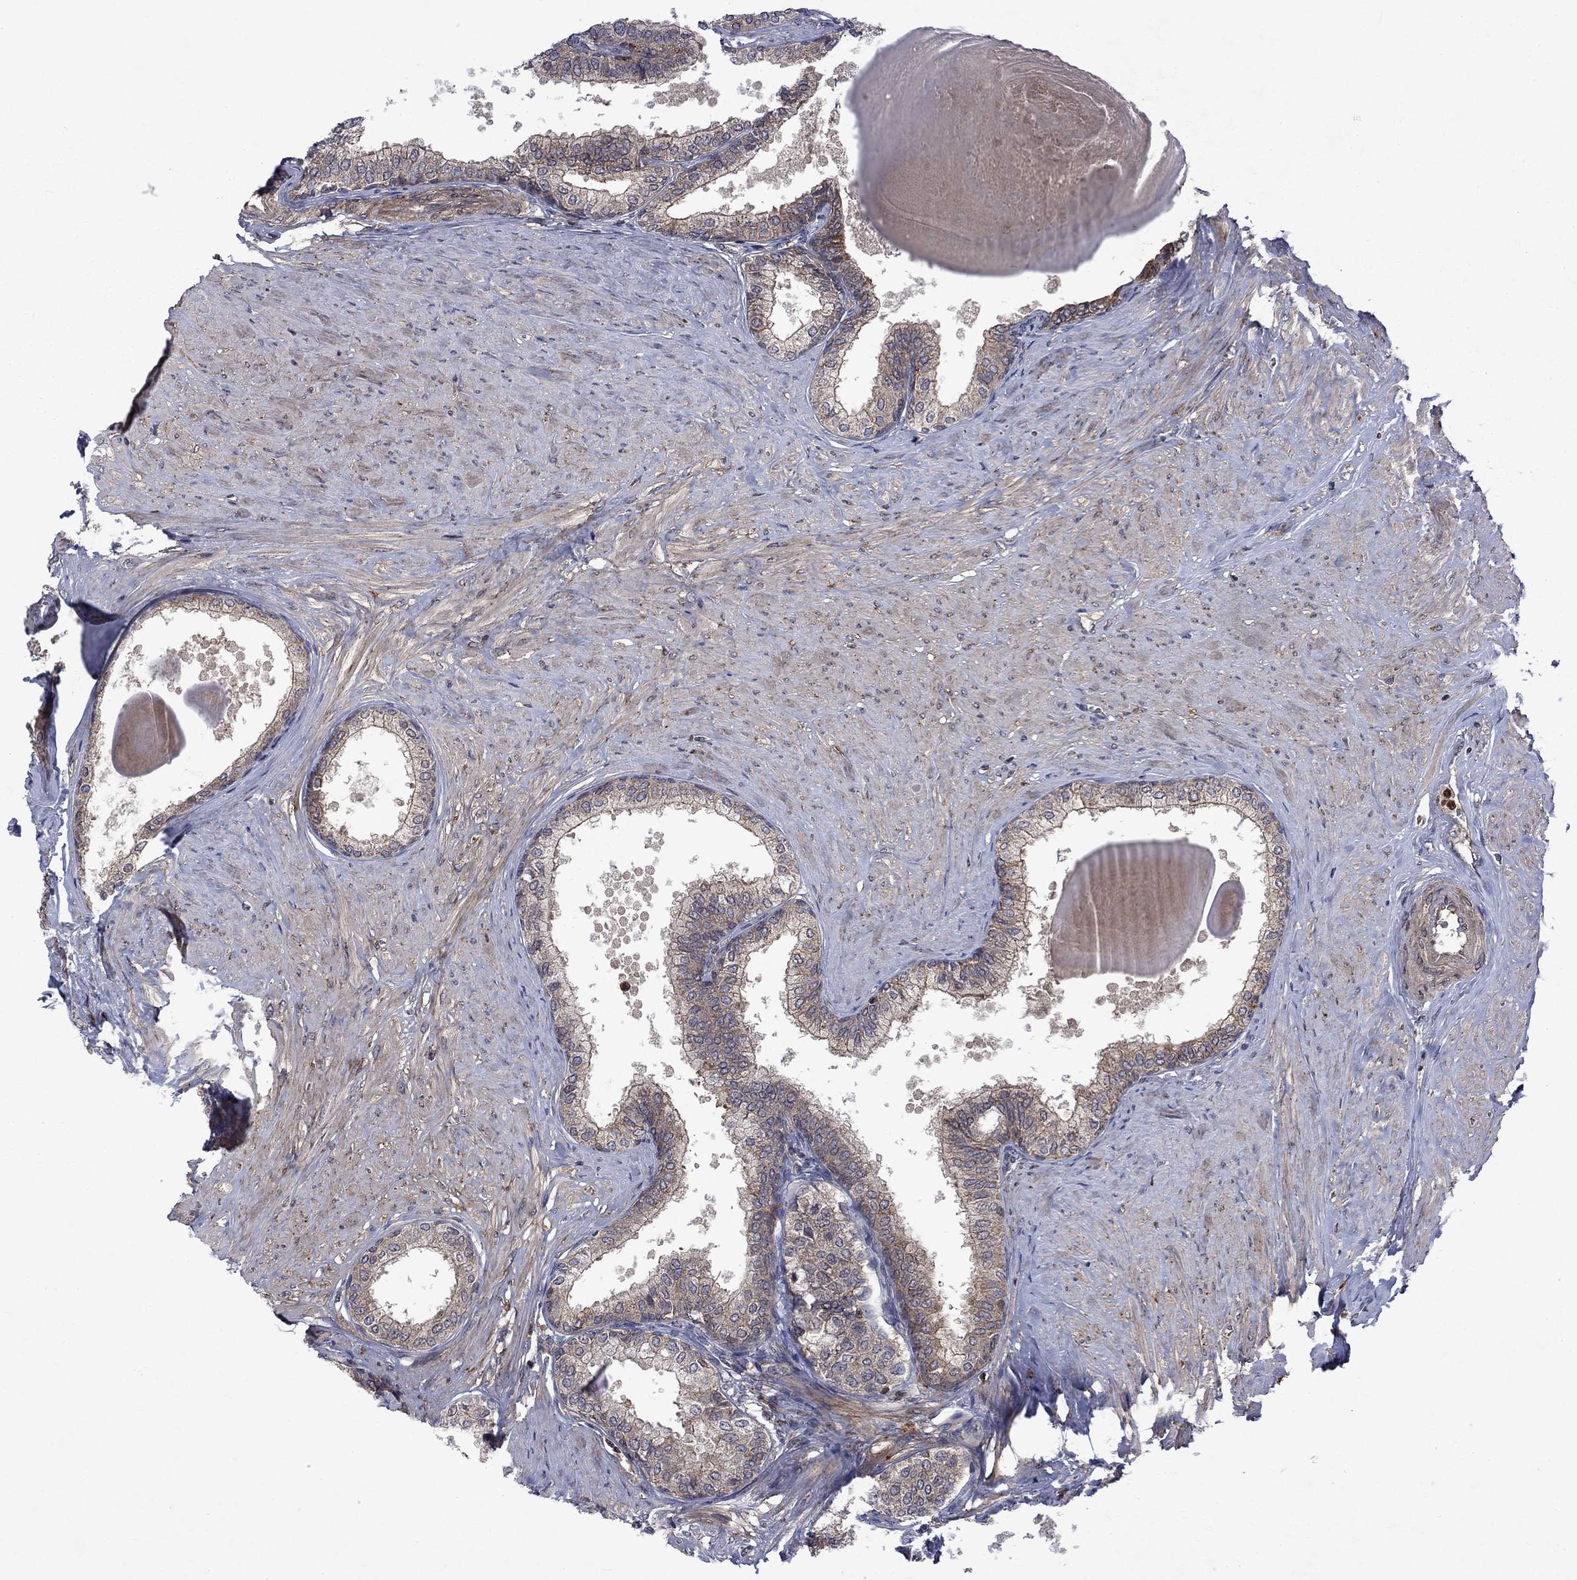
{"staining": {"intensity": "moderate", "quantity": "<25%", "location": "cytoplasmic/membranous"}, "tissue": "prostate", "cell_type": "Glandular cells", "image_type": "normal", "snomed": [{"axis": "morphology", "description": "Normal tissue, NOS"}, {"axis": "topography", "description": "Prostate"}], "caption": "The micrograph displays immunohistochemical staining of benign prostate. There is moderate cytoplasmic/membranous staining is appreciated in about <25% of glandular cells. (Brightfield microscopy of DAB IHC at high magnification).", "gene": "TMEM33", "patient": {"sex": "male", "age": 63}}